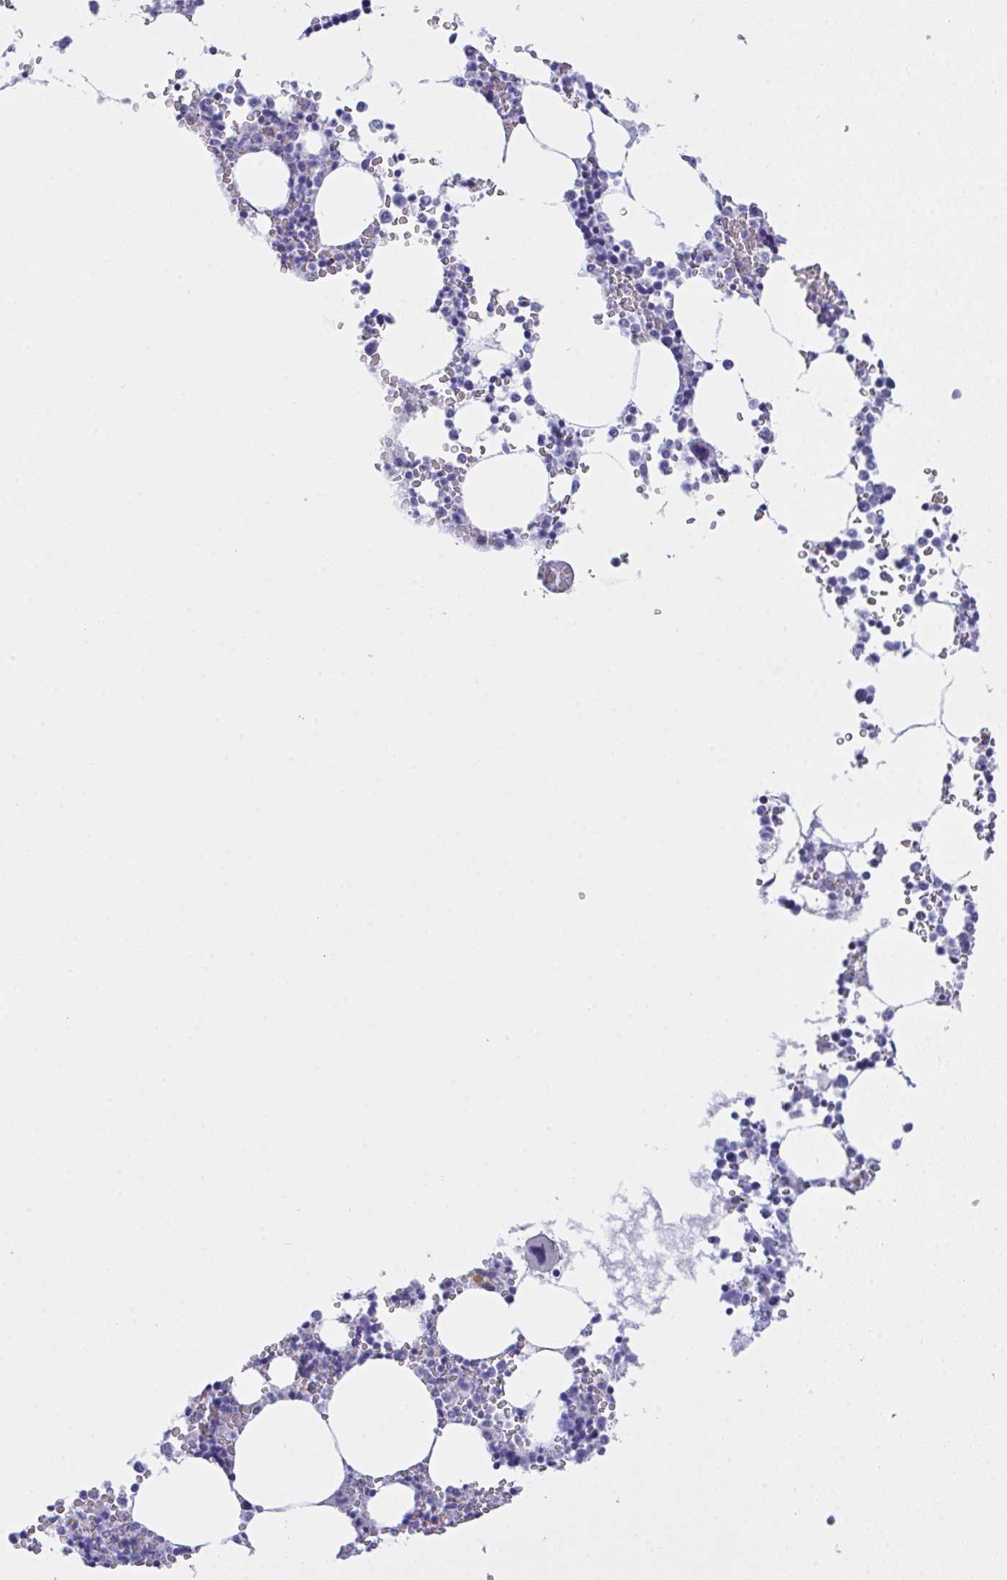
{"staining": {"intensity": "negative", "quantity": "none", "location": "none"}, "tissue": "bone marrow", "cell_type": "Hematopoietic cells", "image_type": "normal", "snomed": [{"axis": "morphology", "description": "Normal tissue, NOS"}, {"axis": "topography", "description": "Bone marrow"}], "caption": "IHC histopathology image of benign bone marrow: human bone marrow stained with DAB (3,3'-diaminobenzidine) demonstrates no significant protein expression in hematopoietic cells.", "gene": "FBXL22", "patient": {"sex": "male", "age": 64}}